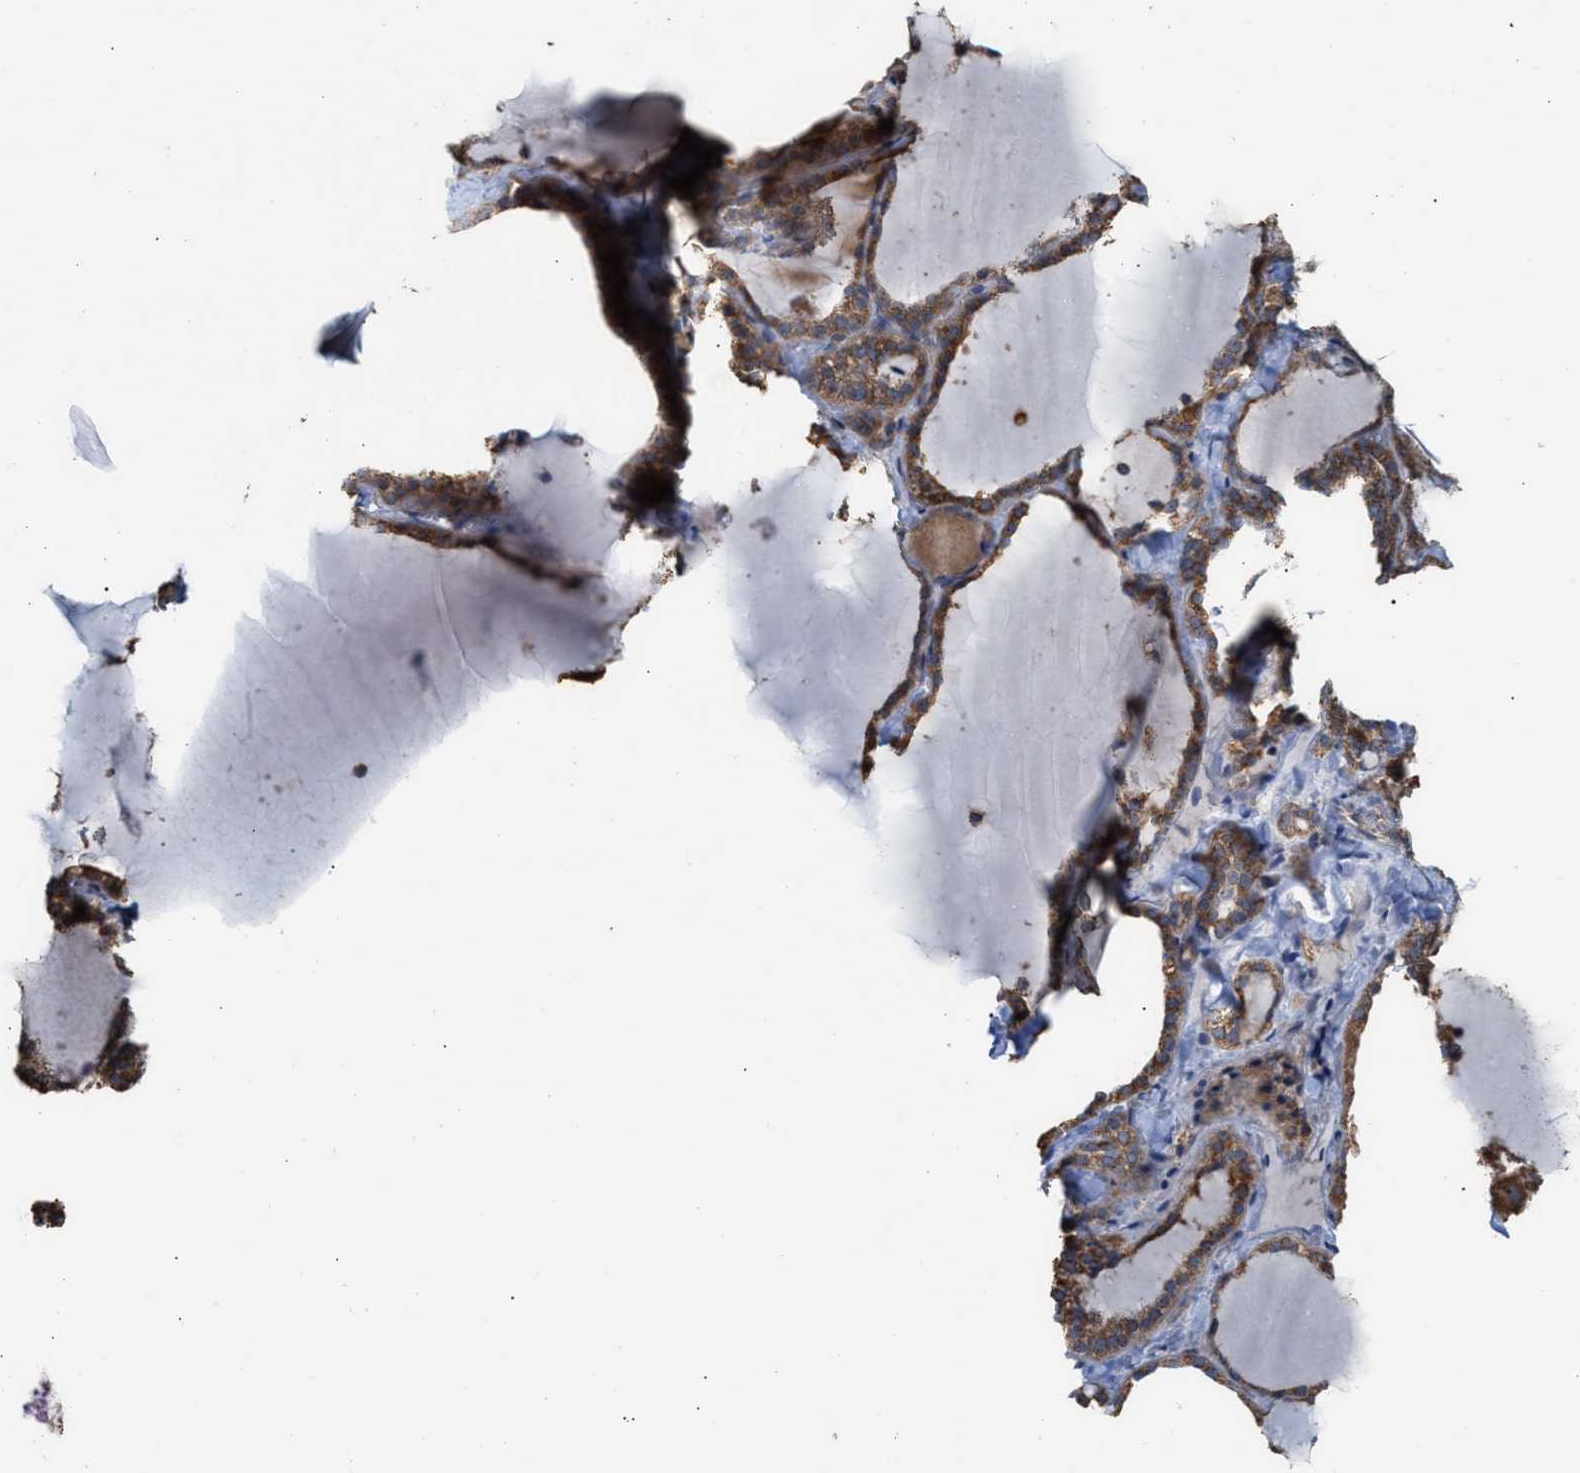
{"staining": {"intensity": "moderate", "quantity": ">75%", "location": "cytoplasmic/membranous"}, "tissue": "thyroid gland", "cell_type": "Glandular cells", "image_type": "normal", "snomed": [{"axis": "morphology", "description": "Normal tissue, NOS"}, {"axis": "topography", "description": "Thyroid gland"}], "caption": "Immunohistochemical staining of normal human thyroid gland displays medium levels of moderate cytoplasmic/membranous expression in approximately >75% of glandular cells.", "gene": "EXOSC2", "patient": {"sex": "female", "age": 22}}